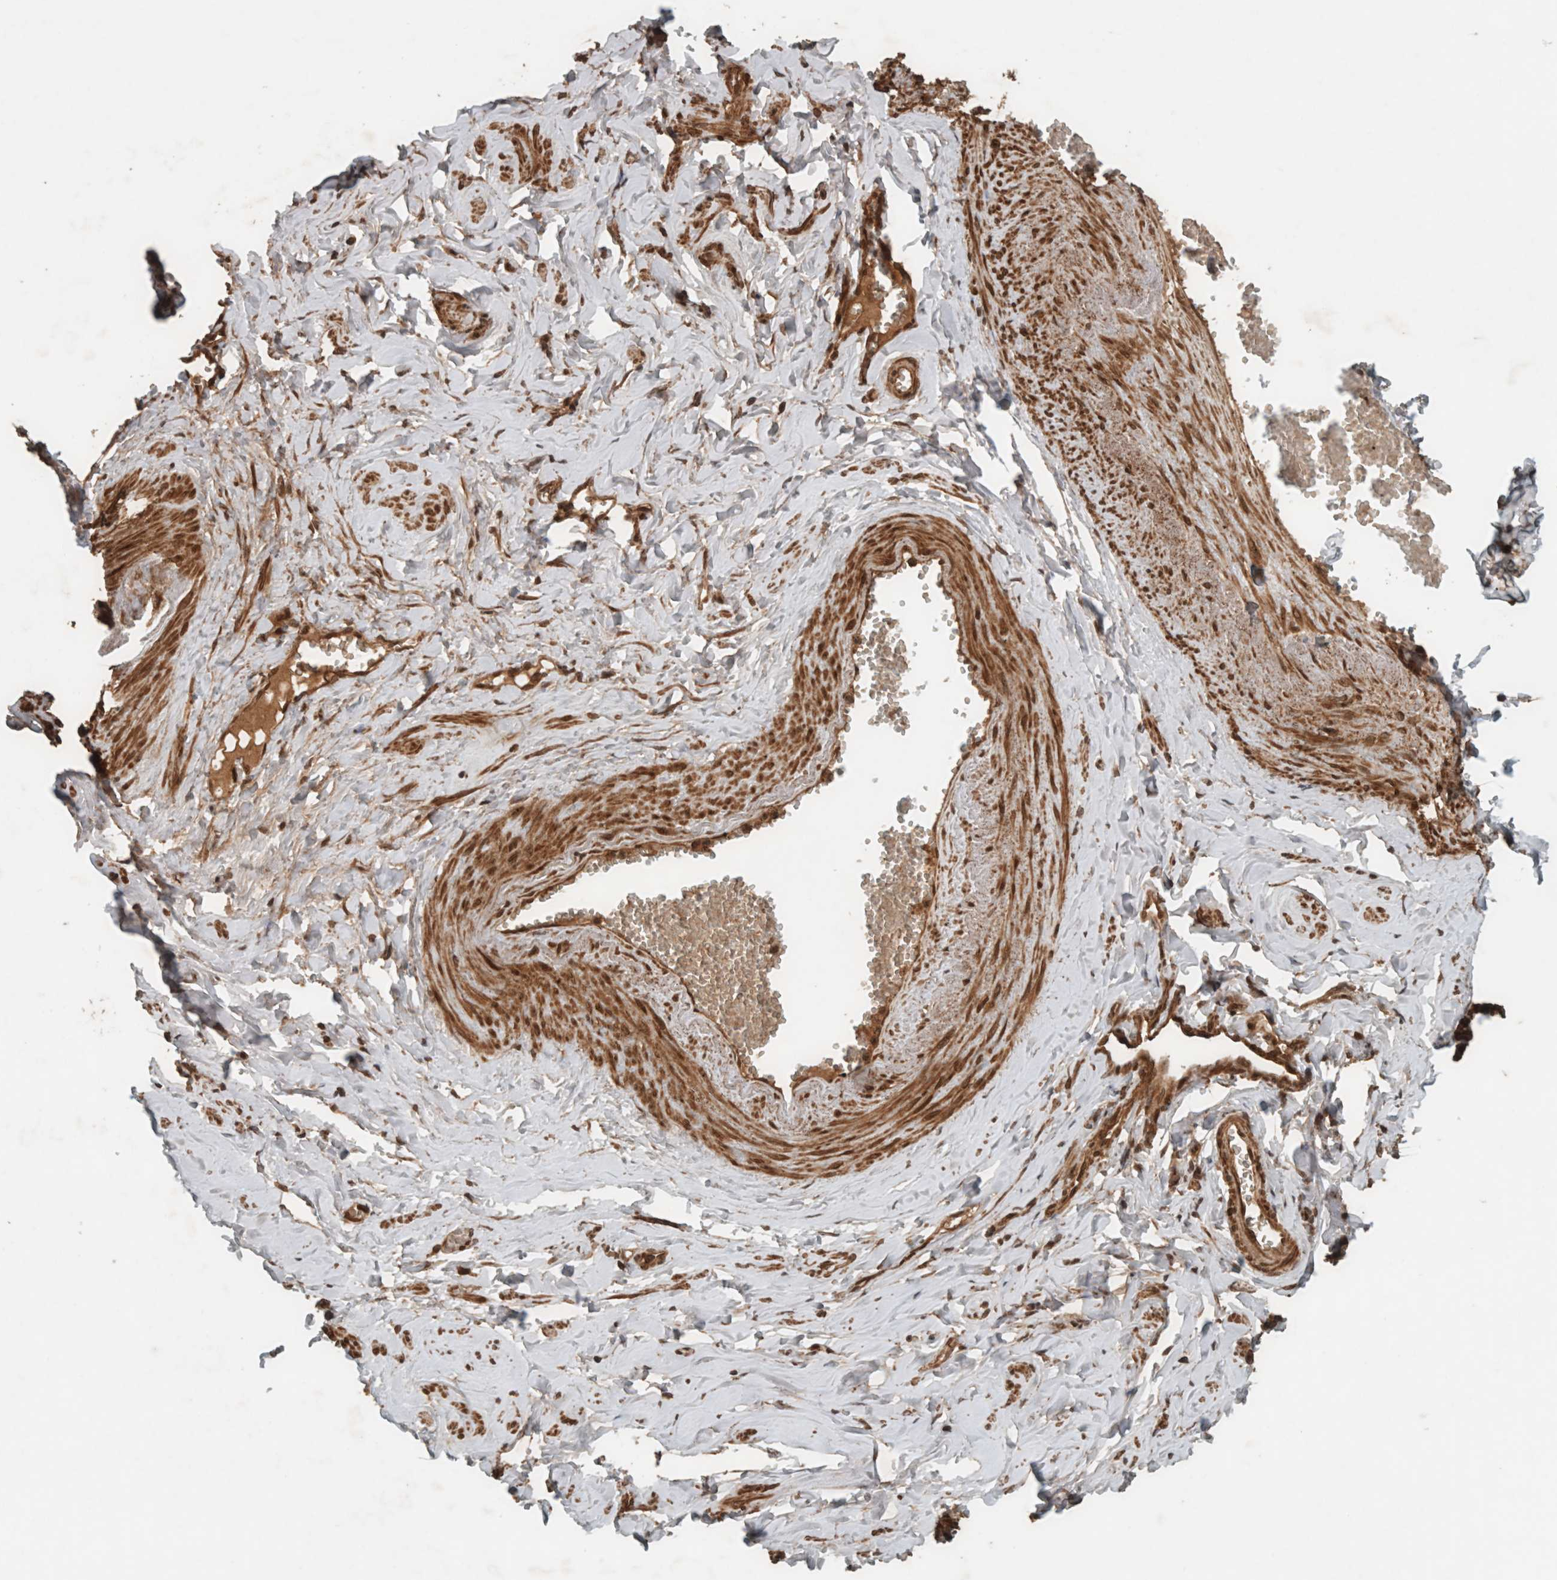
{"staining": {"intensity": "strong", "quantity": ">75%", "location": "cytoplasmic/membranous,nuclear"}, "tissue": "adipose tissue", "cell_type": "Adipocytes", "image_type": "normal", "snomed": [{"axis": "morphology", "description": "Normal tissue, NOS"}, {"axis": "topography", "description": "Vascular tissue"}, {"axis": "topography", "description": "Fallopian tube"}, {"axis": "topography", "description": "Ovary"}], "caption": "An IHC image of unremarkable tissue is shown. Protein staining in brown shows strong cytoplasmic/membranous,nuclear positivity in adipose tissue within adipocytes.", "gene": "CNTROB", "patient": {"sex": "female", "age": 67}}